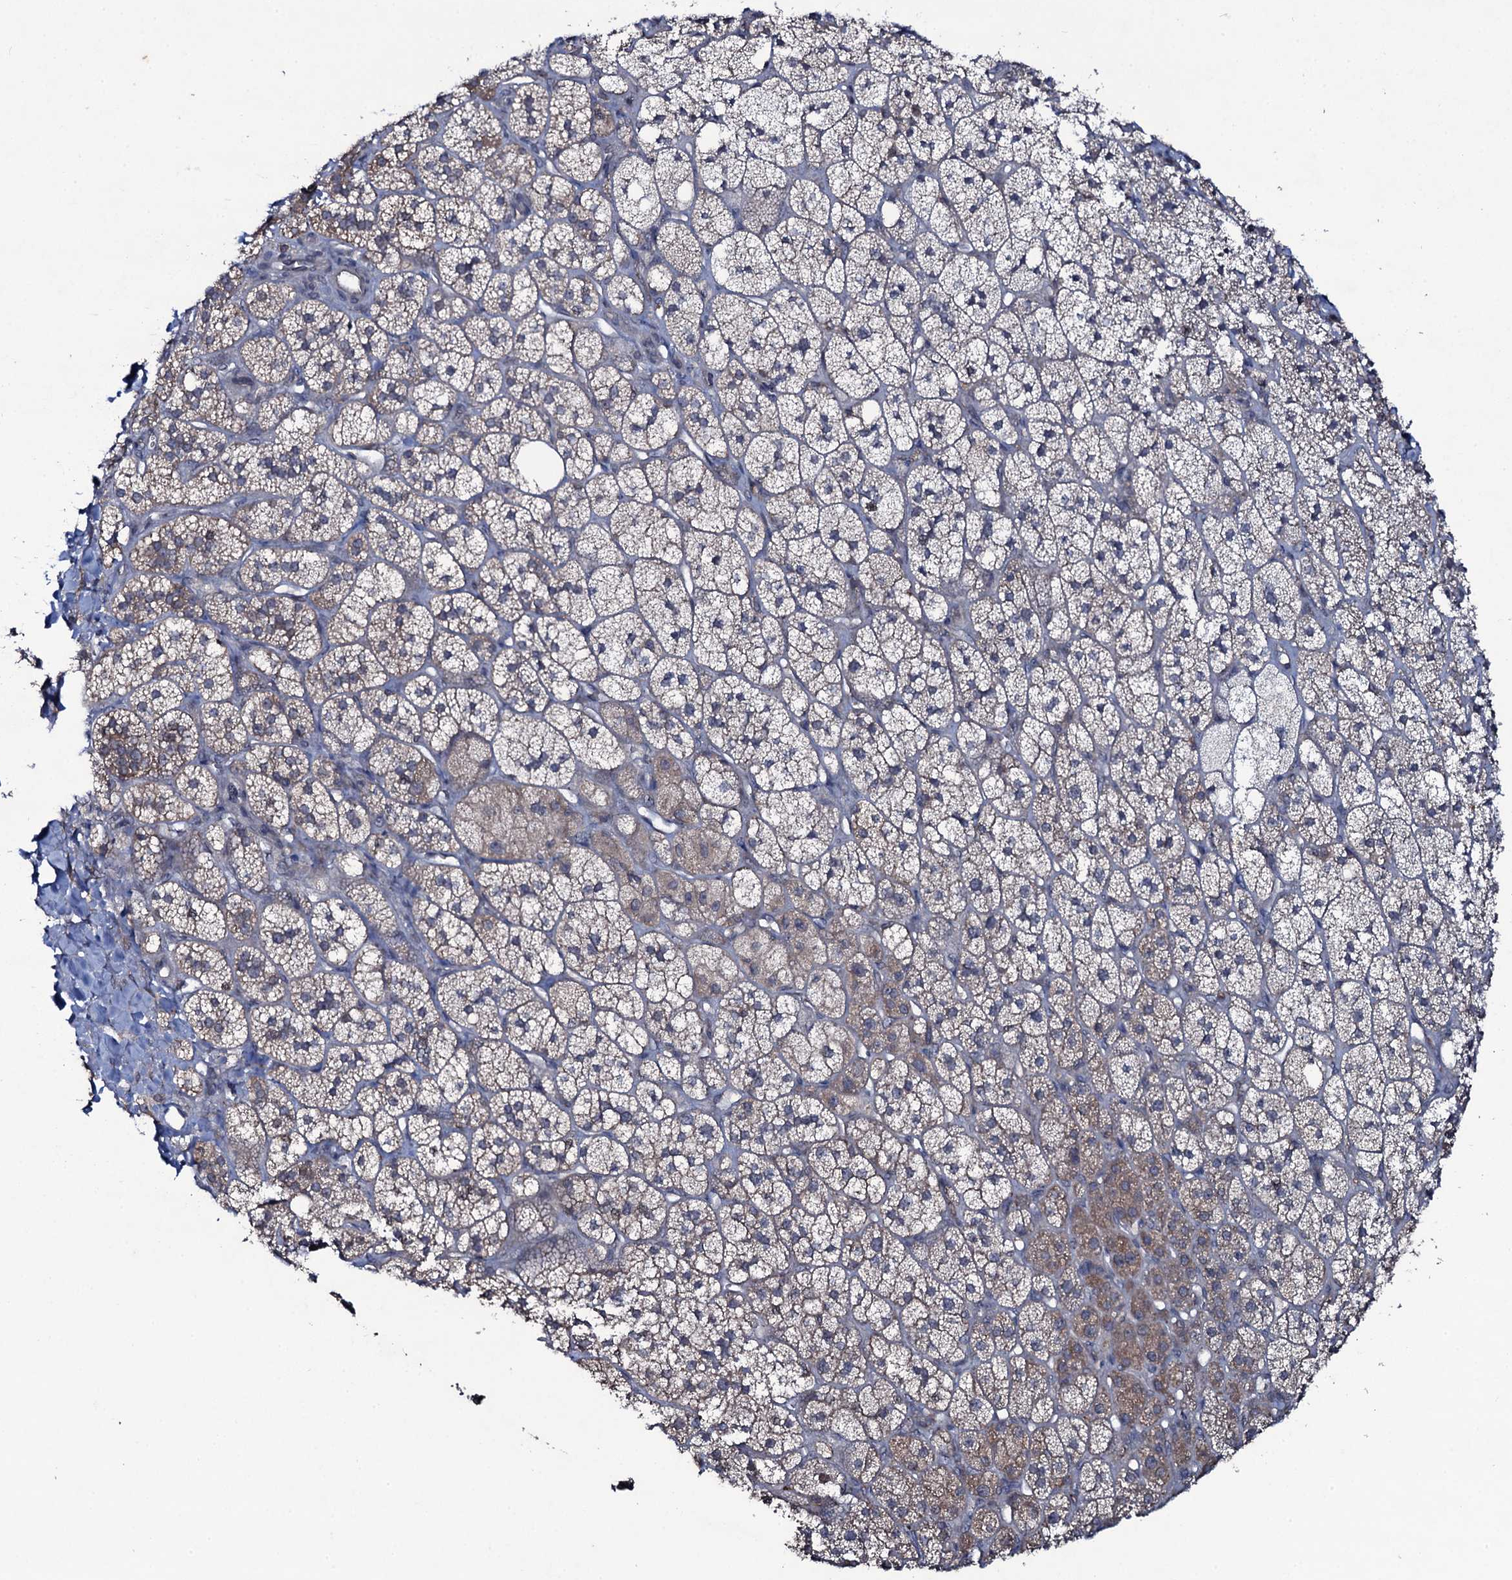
{"staining": {"intensity": "weak", "quantity": "25%-75%", "location": "cytoplasmic/membranous"}, "tissue": "adrenal gland", "cell_type": "Glandular cells", "image_type": "normal", "snomed": [{"axis": "morphology", "description": "Normal tissue, NOS"}, {"axis": "topography", "description": "Adrenal gland"}], "caption": "High-magnification brightfield microscopy of unremarkable adrenal gland stained with DAB (brown) and counterstained with hematoxylin (blue). glandular cells exhibit weak cytoplasmic/membranous expression is appreciated in approximately25%-75% of cells. (DAB (3,3'-diaminobenzidine) = brown stain, brightfield microscopy at high magnification).", "gene": "SNAP23", "patient": {"sex": "male", "age": 61}}